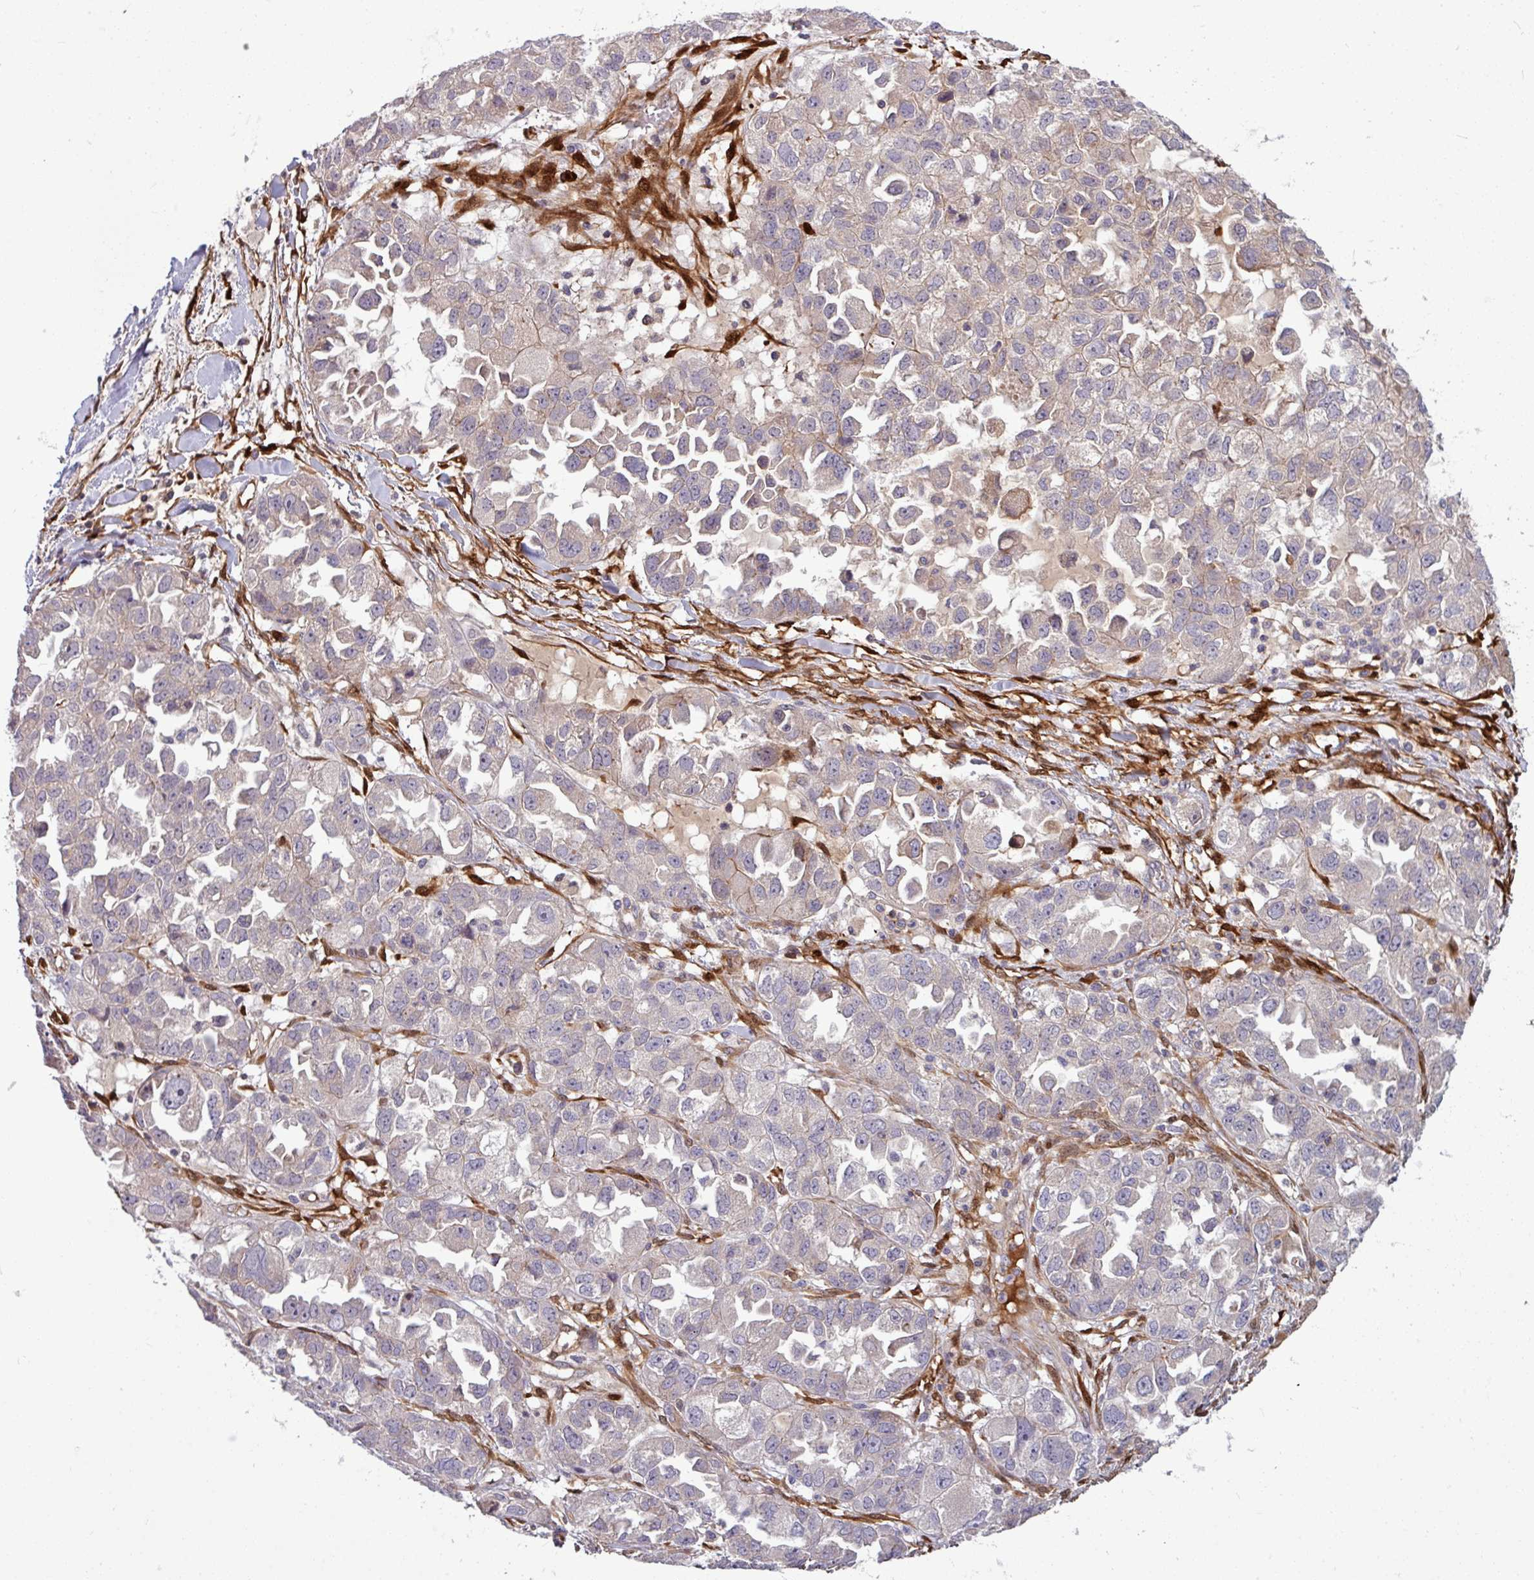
{"staining": {"intensity": "weak", "quantity": "<25%", "location": "cytoplasmic/membranous"}, "tissue": "ovarian cancer", "cell_type": "Tumor cells", "image_type": "cancer", "snomed": [{"axis": "morphology", "description": "Cystadenocarcinoma, serous, NOS"}, {"axis": "topography", "description": "Ovary"}], "caption": "Immunohistochemistry image of human serous cystadenocarcinoma (ovarian) stained for a protein (brown), which shows no staining in tumor cells.", "gene": "B4GALNT4", "patient": {"sex": "female", "age": 84}}